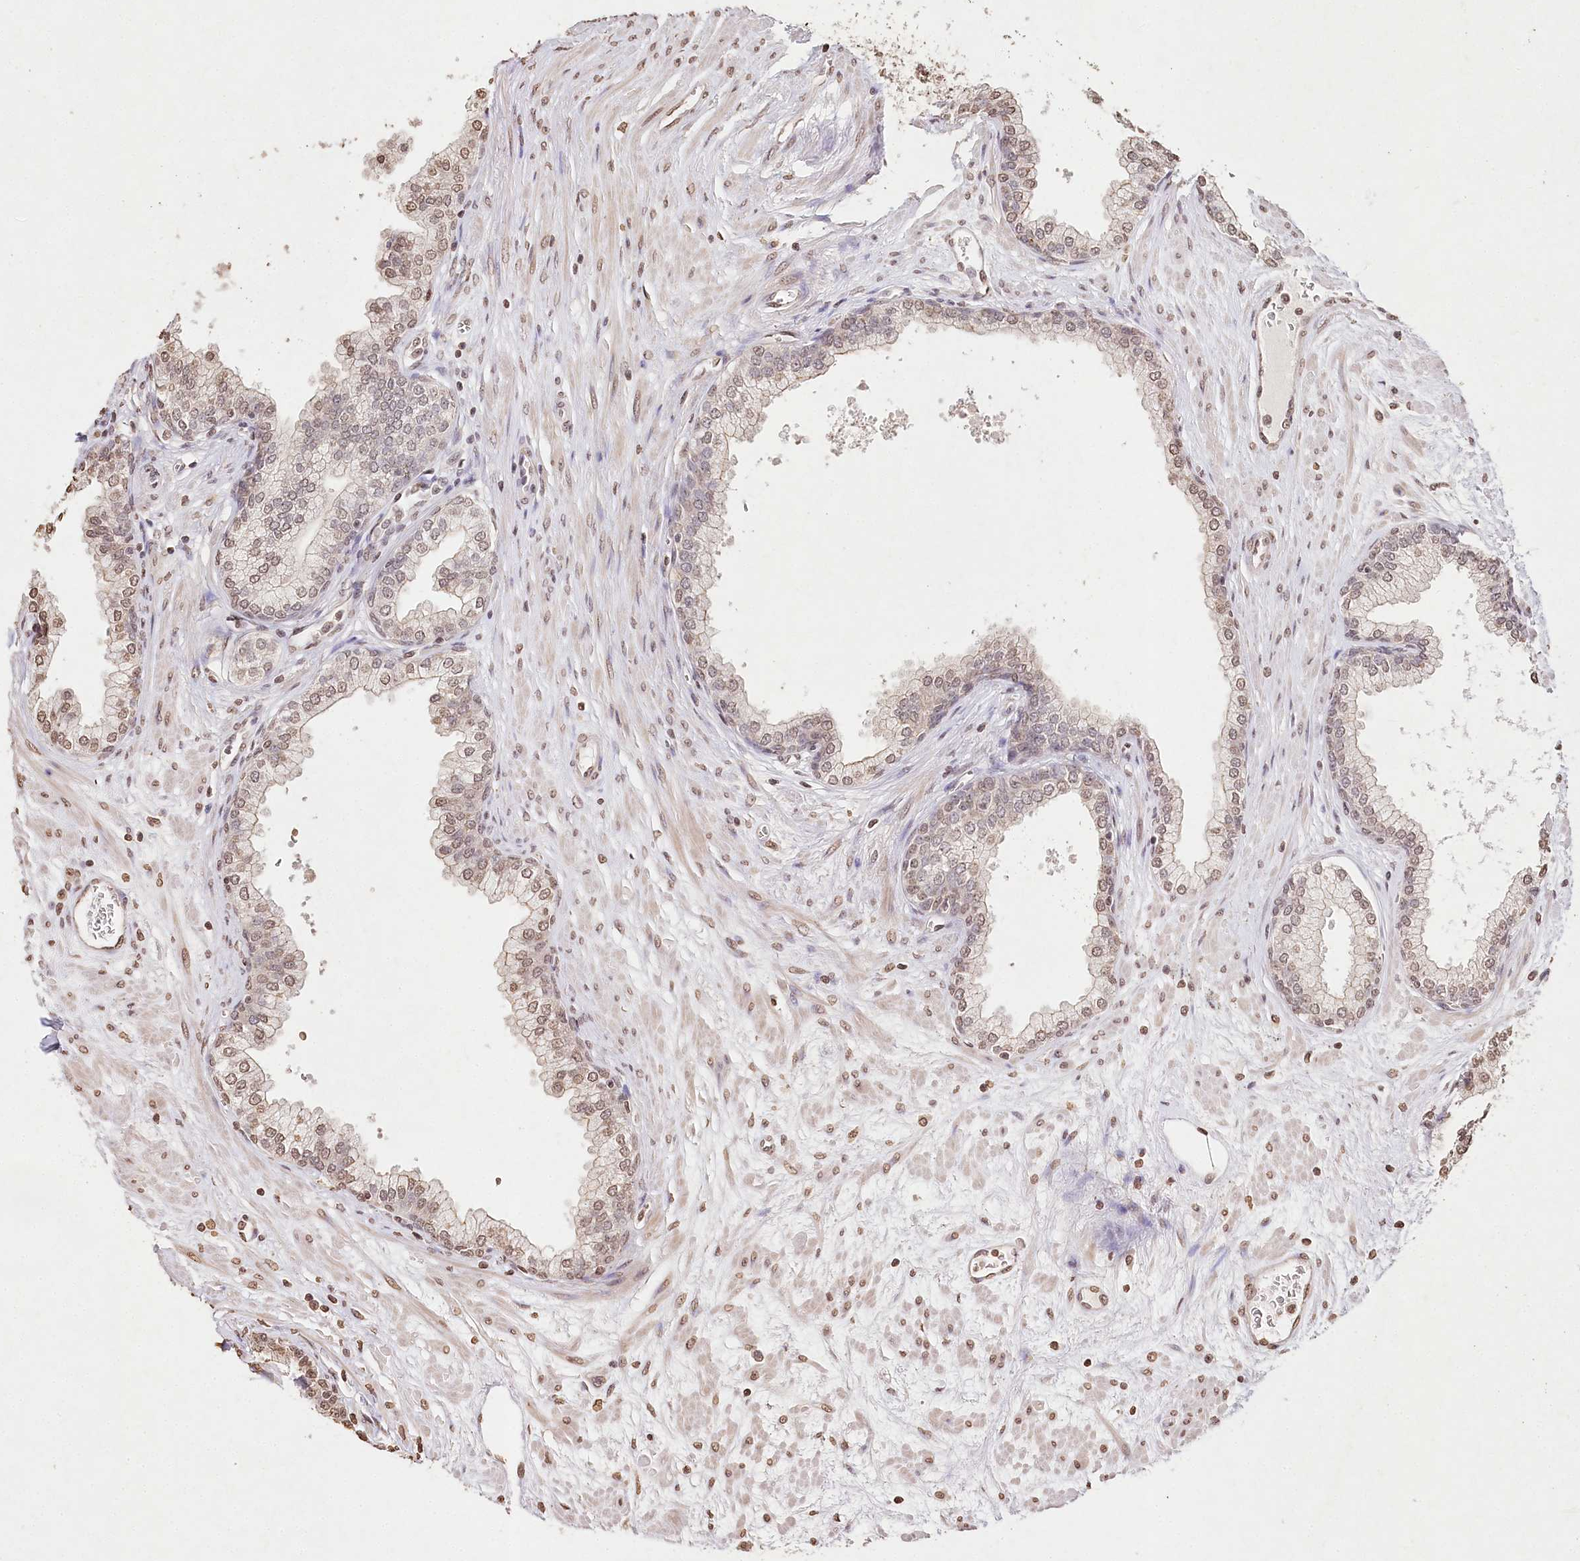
{"staining": {"intensity": "weak", "quantity": ">75%", "location": "cytoplasmic/membranous,nuclear"}, "tissue": "prostate", "cell_type": "Glandular cells", "image_type": "normal", "snomed": [{"axis": "morphology", "description": "Normal tissue, NOS"}, {"axis": "morphology", "description": "Urothelial carcinoma, Low grade"}, {"axis": "topography", "description": "Urinary bladder"}, {"axis": "topography", "description": "Prostate"}], "caption": "Immunohistochemical staining of unremarkable prostate exhibits low levels of weak cytoplasmic/membranous,nuclear staining in approximately >75% of glandular cells.", "gene": "DMXL1", "patient": {"sex": "male", "age": 60}}